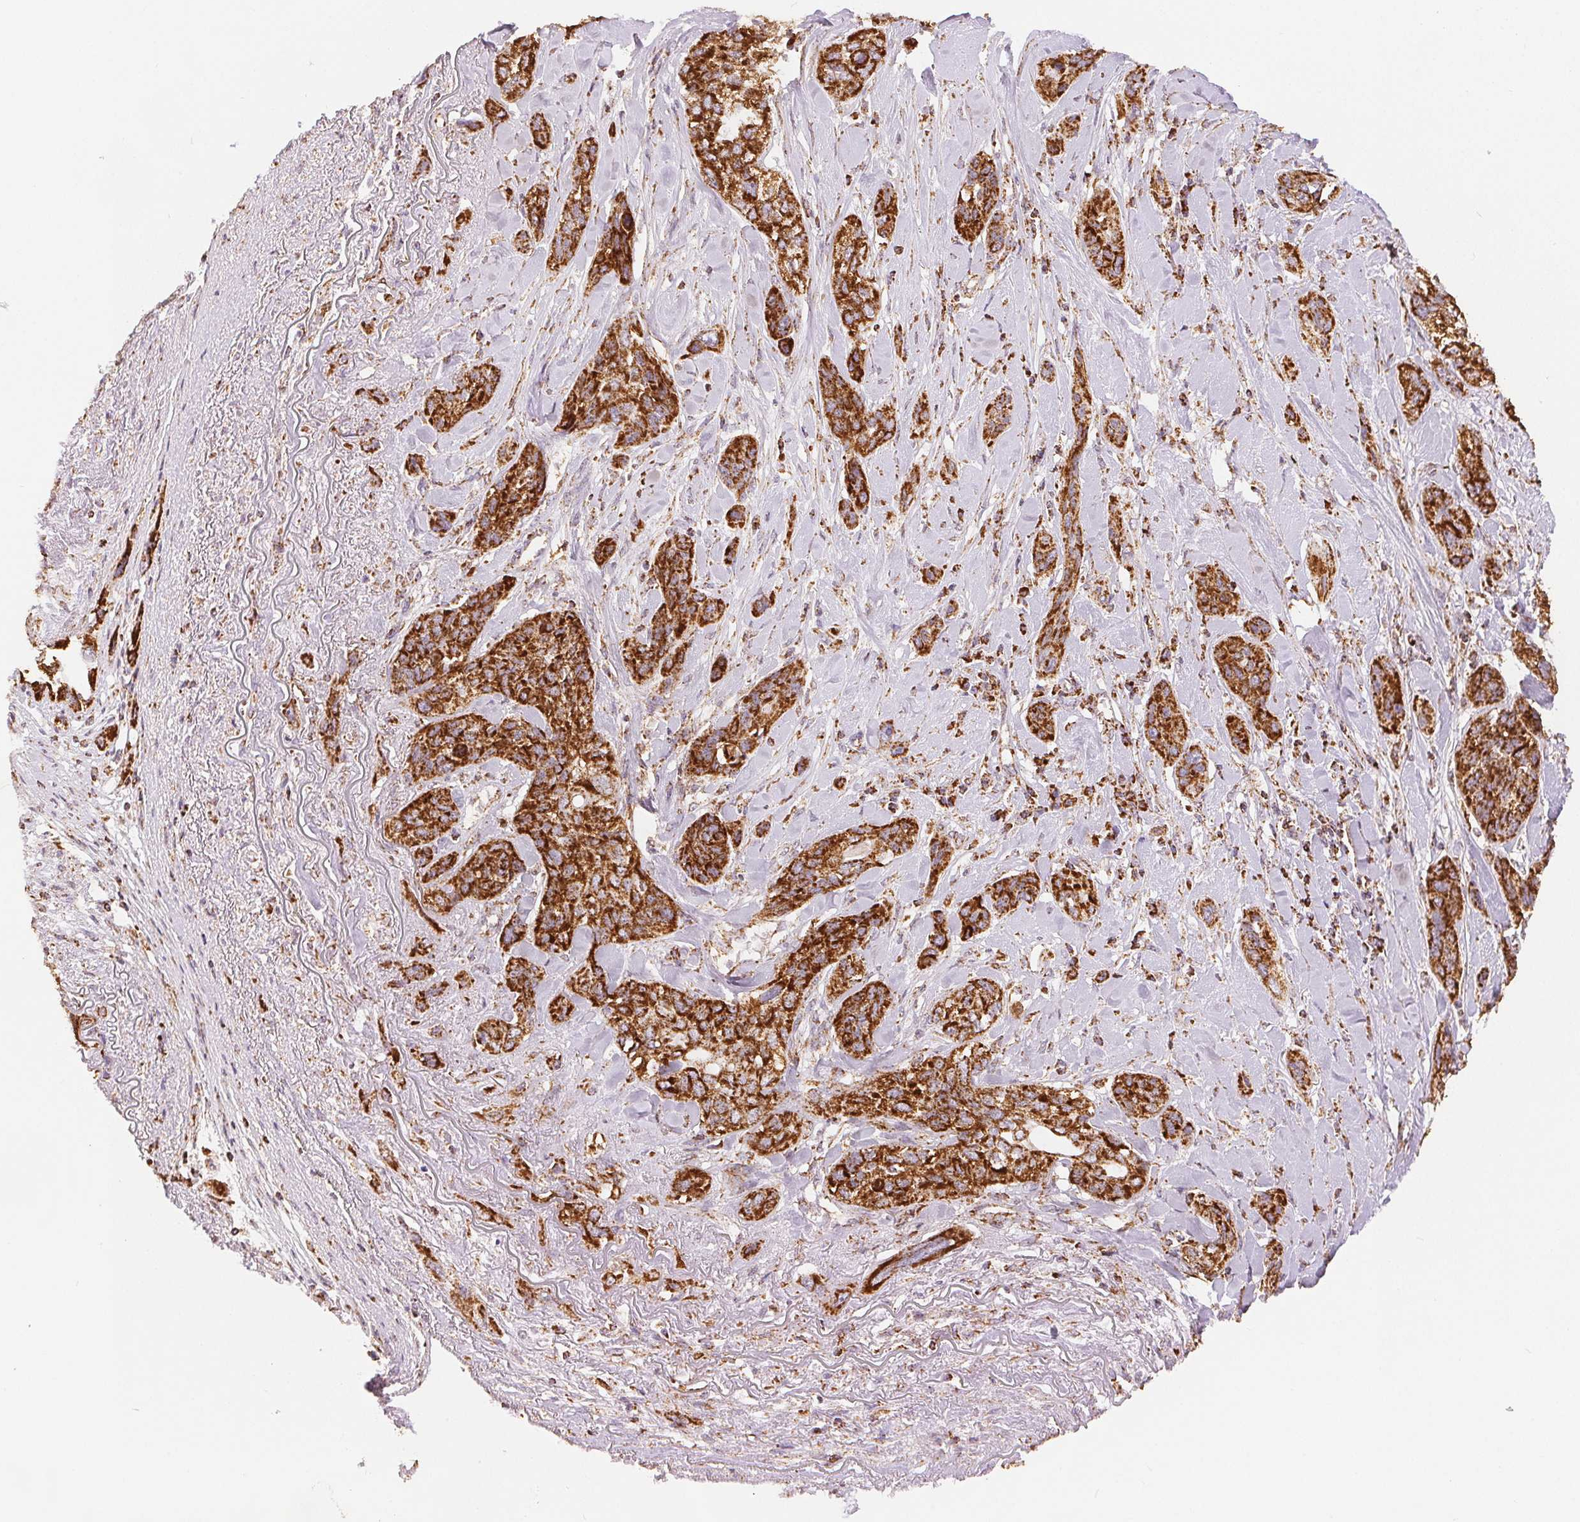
{"staining": {"intensity": "strong", "quantity": ">75%", "location": "cytoplasmic/membranous"}, "tissue": "lung cancer", "cell_type": "Tumor cells", "image_type": "cancer", "snomed": [{"axis": "morphology", "description": "Squamous cell carcinoma, NOS"}, {"axis": "topography", "description": "Lung"}], "caption": "Strong cytoplasmic/membranous expression is present in approximately >75% of tumor cells in lung cancer (squamous cell carcinoma).", "gene": "SDHB", "patient": {"sex": "female", "age": 70}}